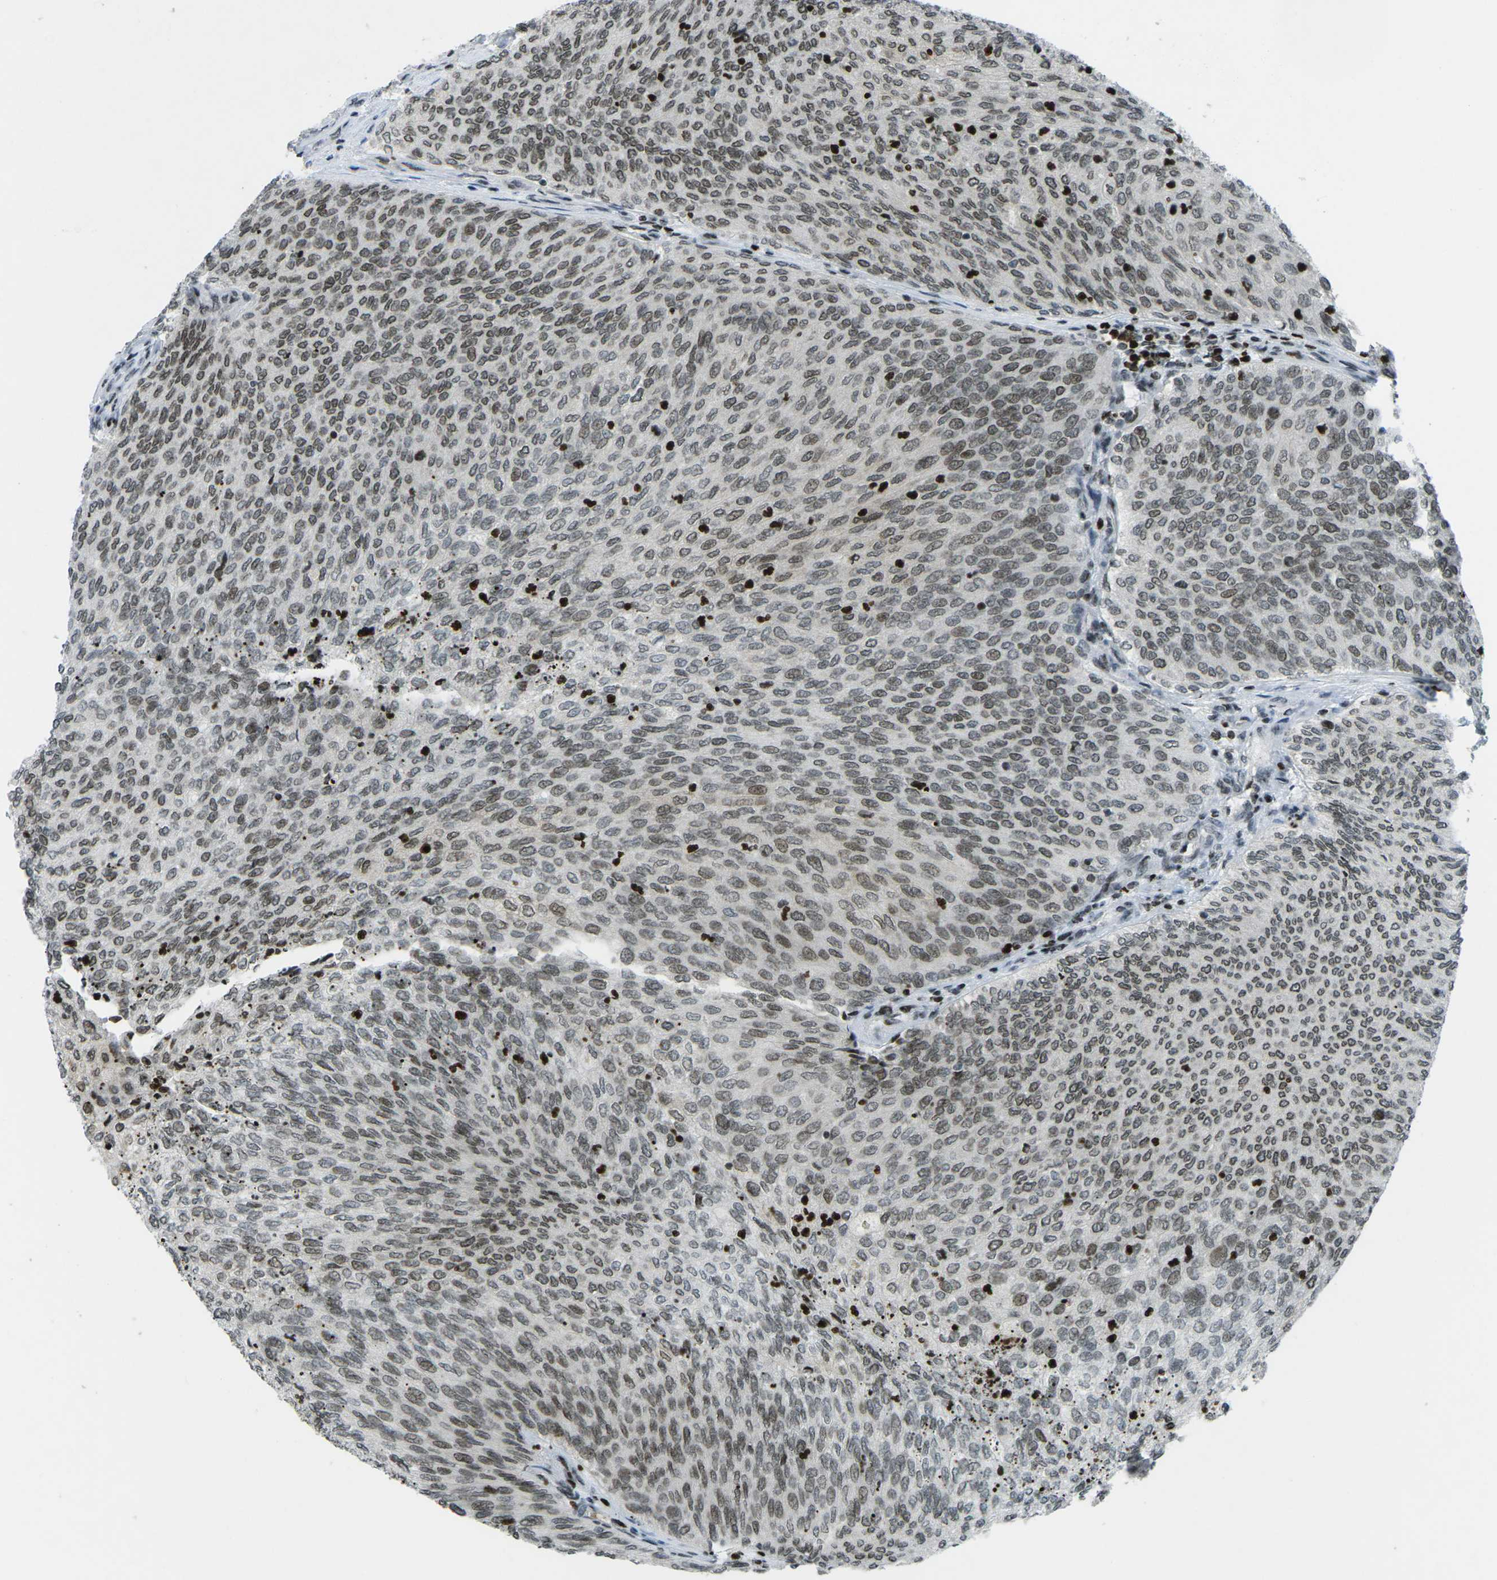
{"staining": {"intensity": "moderate", "quantity": ">75%", "location": "nuclear"}, "tissue": "urothelial cancer", "cell_type": "Tumor cells", "image_type": "cancer", "snomed": [{"axis": "morphology", "description": "Urothelial carcinoma, Low grade"}, {"axis": "topography", "description": "Urinary bladder"}], "caption": "High-magnification brightfield microscopy of urothelial cancer stained with DAB (3,3'-diaminobenzidine) (brown) and counterstained with hematoxylin (blue). tumor cells exhibit moderate nuclear positivity is present in approximately>75% of cells.", "gene": "EME1", "patient": {"sex": "female", "age": 79}}